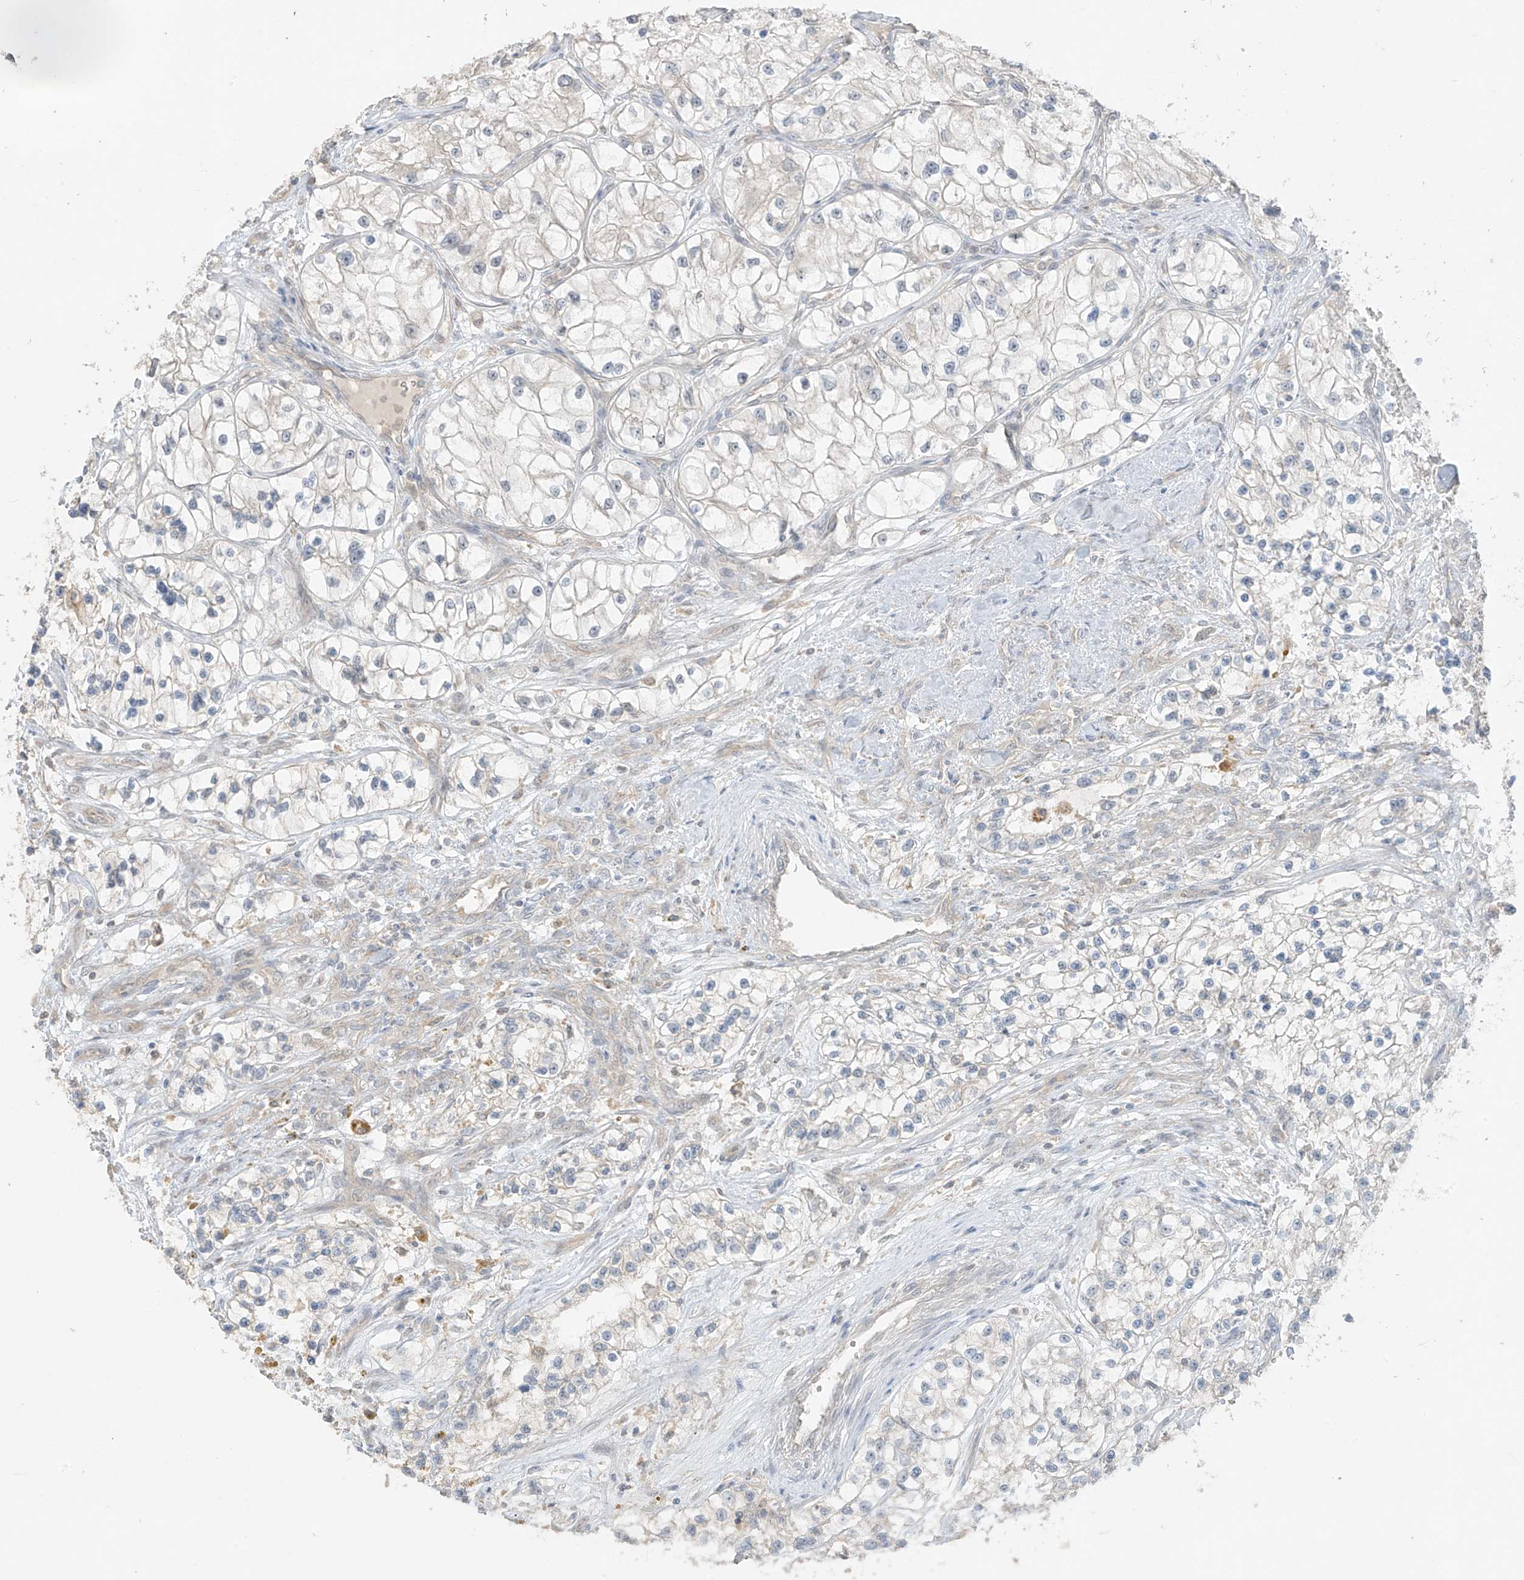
{"staining": {"intensity": "negative", "quantity": "none", "location": "none"}, "tissue": "renal cancer", "cell_type": "Tumor cells", "image_type": "cancer", "snomed": [{"axis": "morphology", "description": "Adenocarcinoma, NOS"}, {"axis": "topography", "description": "Kidney"}], "caption": "This is an immunohistochemistry (IHC) histopathology image of adenocarcinoma (renal). There is no staining in tumor cells.", "gene": "ANGEL2", "patient": {"sex": "female", "age": 57}}